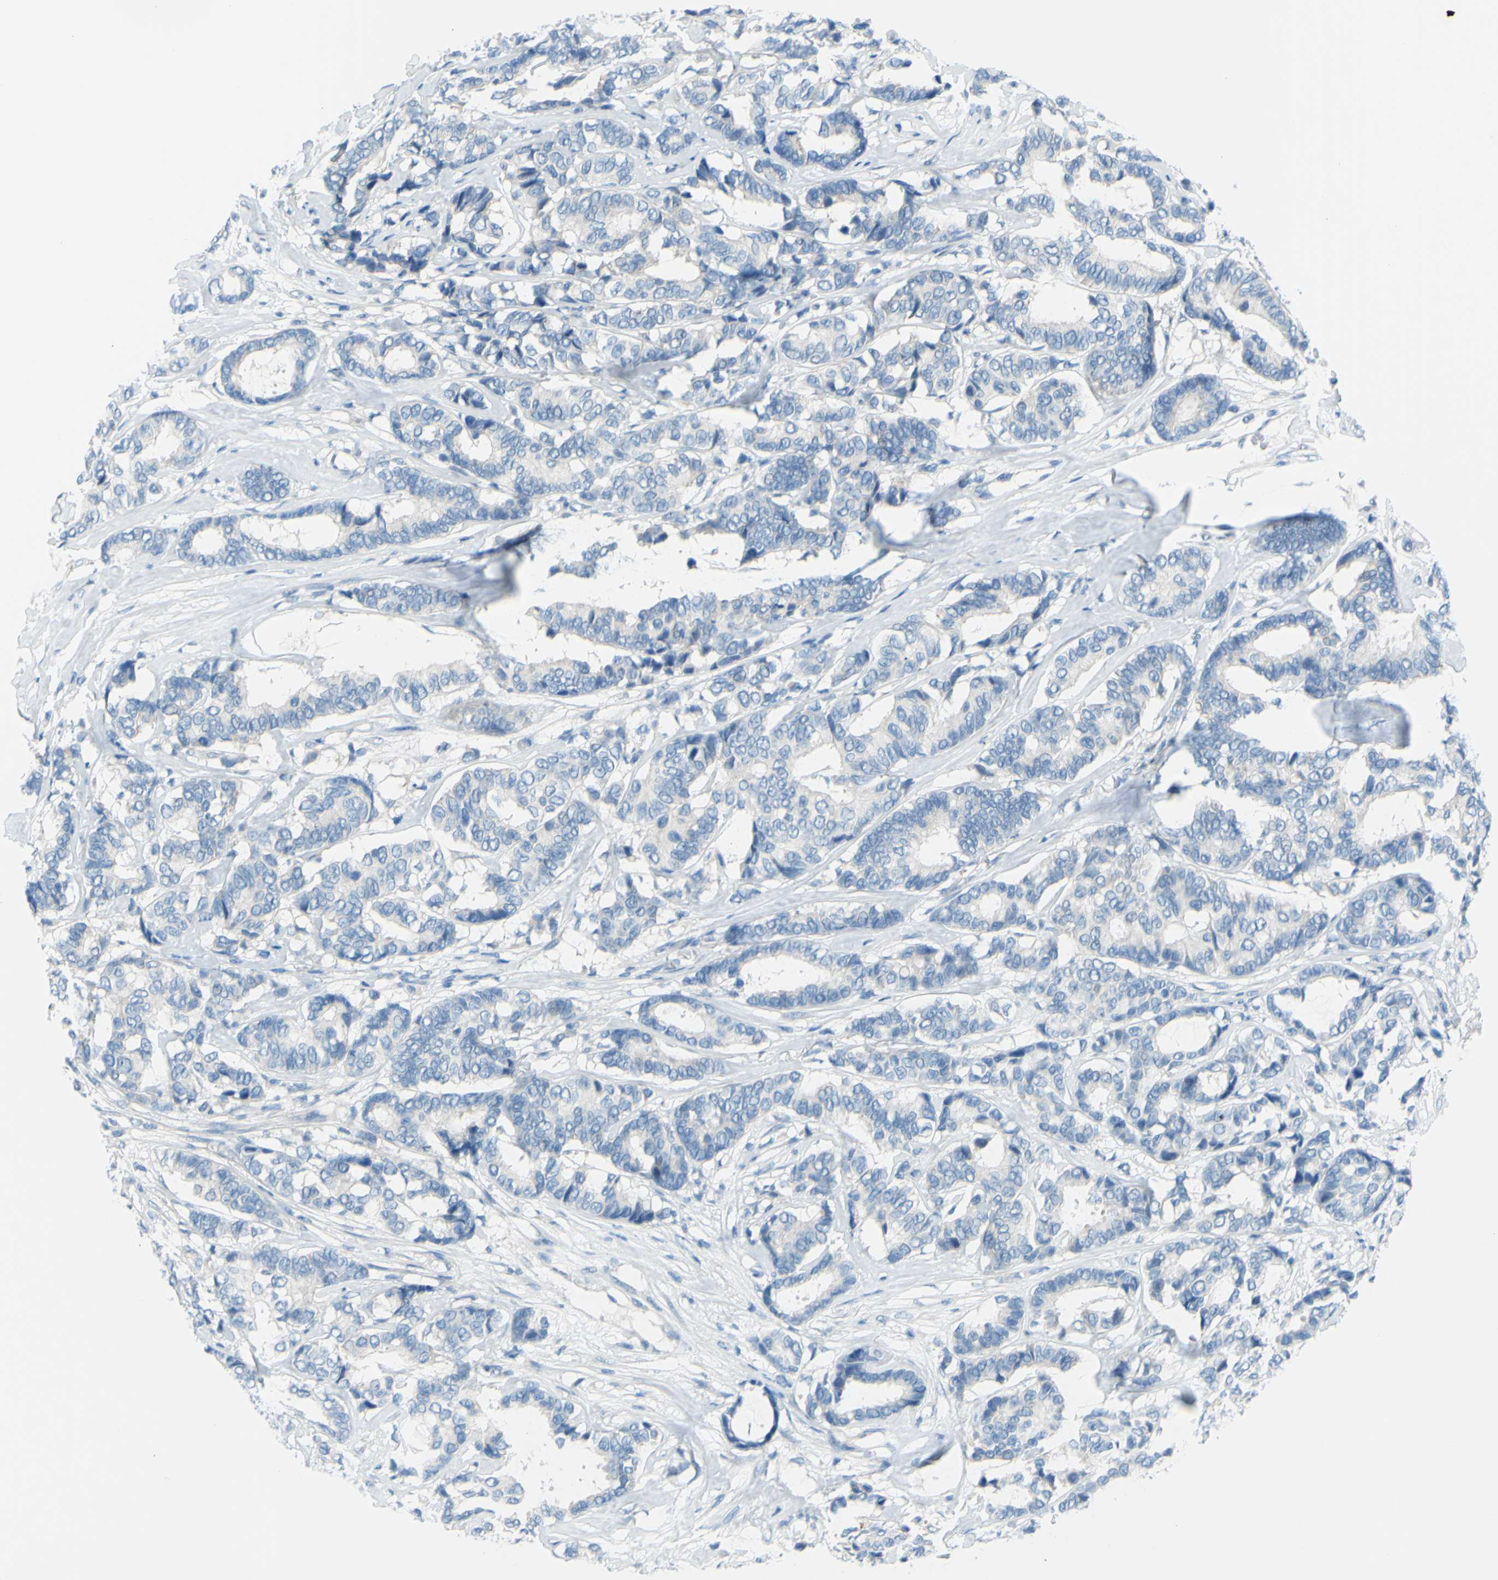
{"staining": {"intensity": "negative", "quantity": "none", "location": "none"}, "tissue": "breast cancer", "cell_type": "Tumor cells", "image_type": "cancer", "snomed": [{"axis": "morphology", "description": "Duct carcinoma"}, {"axis": "topography", "description": "Breast"}], "caption": "Tumor cells are negative for protein expression in human breast invasive ductal carcinoma.", "gene": "SLC1A2", "patient": {"sex": "female", "age": 87}}